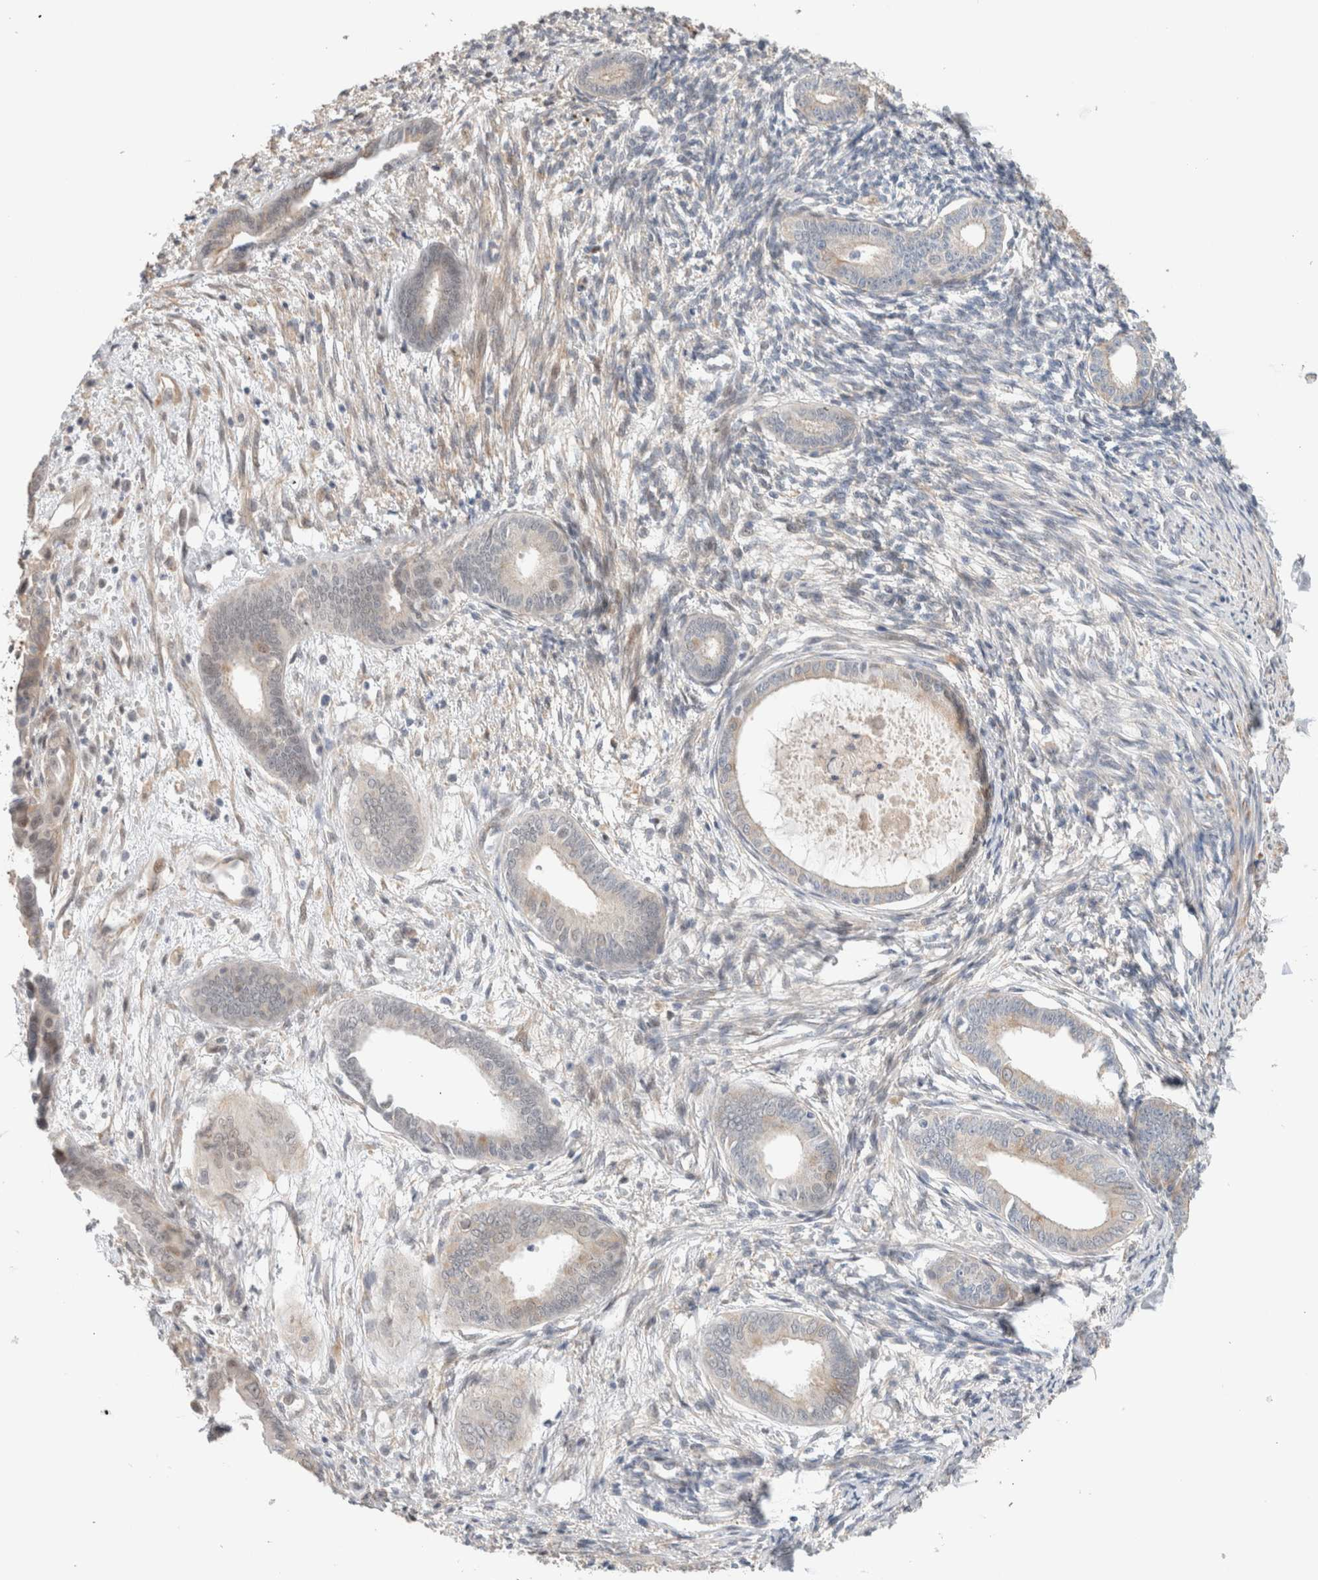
{"staining": {"intensity": "moderate", "quantity": "<25%", "location": "nuclear"}, "tissue": "endometrium", "cell_type": "Cells in endometrial stroma", "image_type": "normal", "snomed": [{"axis": "morphology", "description": "Normal tissue, NOS"}, {"axis": "topography", "description": "Endometrium"}], "caption": "Immunohistochemical staining of normal endometrium exhibits <25% levels of moderate nuclear protein expression in approximately <25% of cells in endometrial stroma.", "gene": "ID3", "patient": {"sex": "female", "age": 56}}